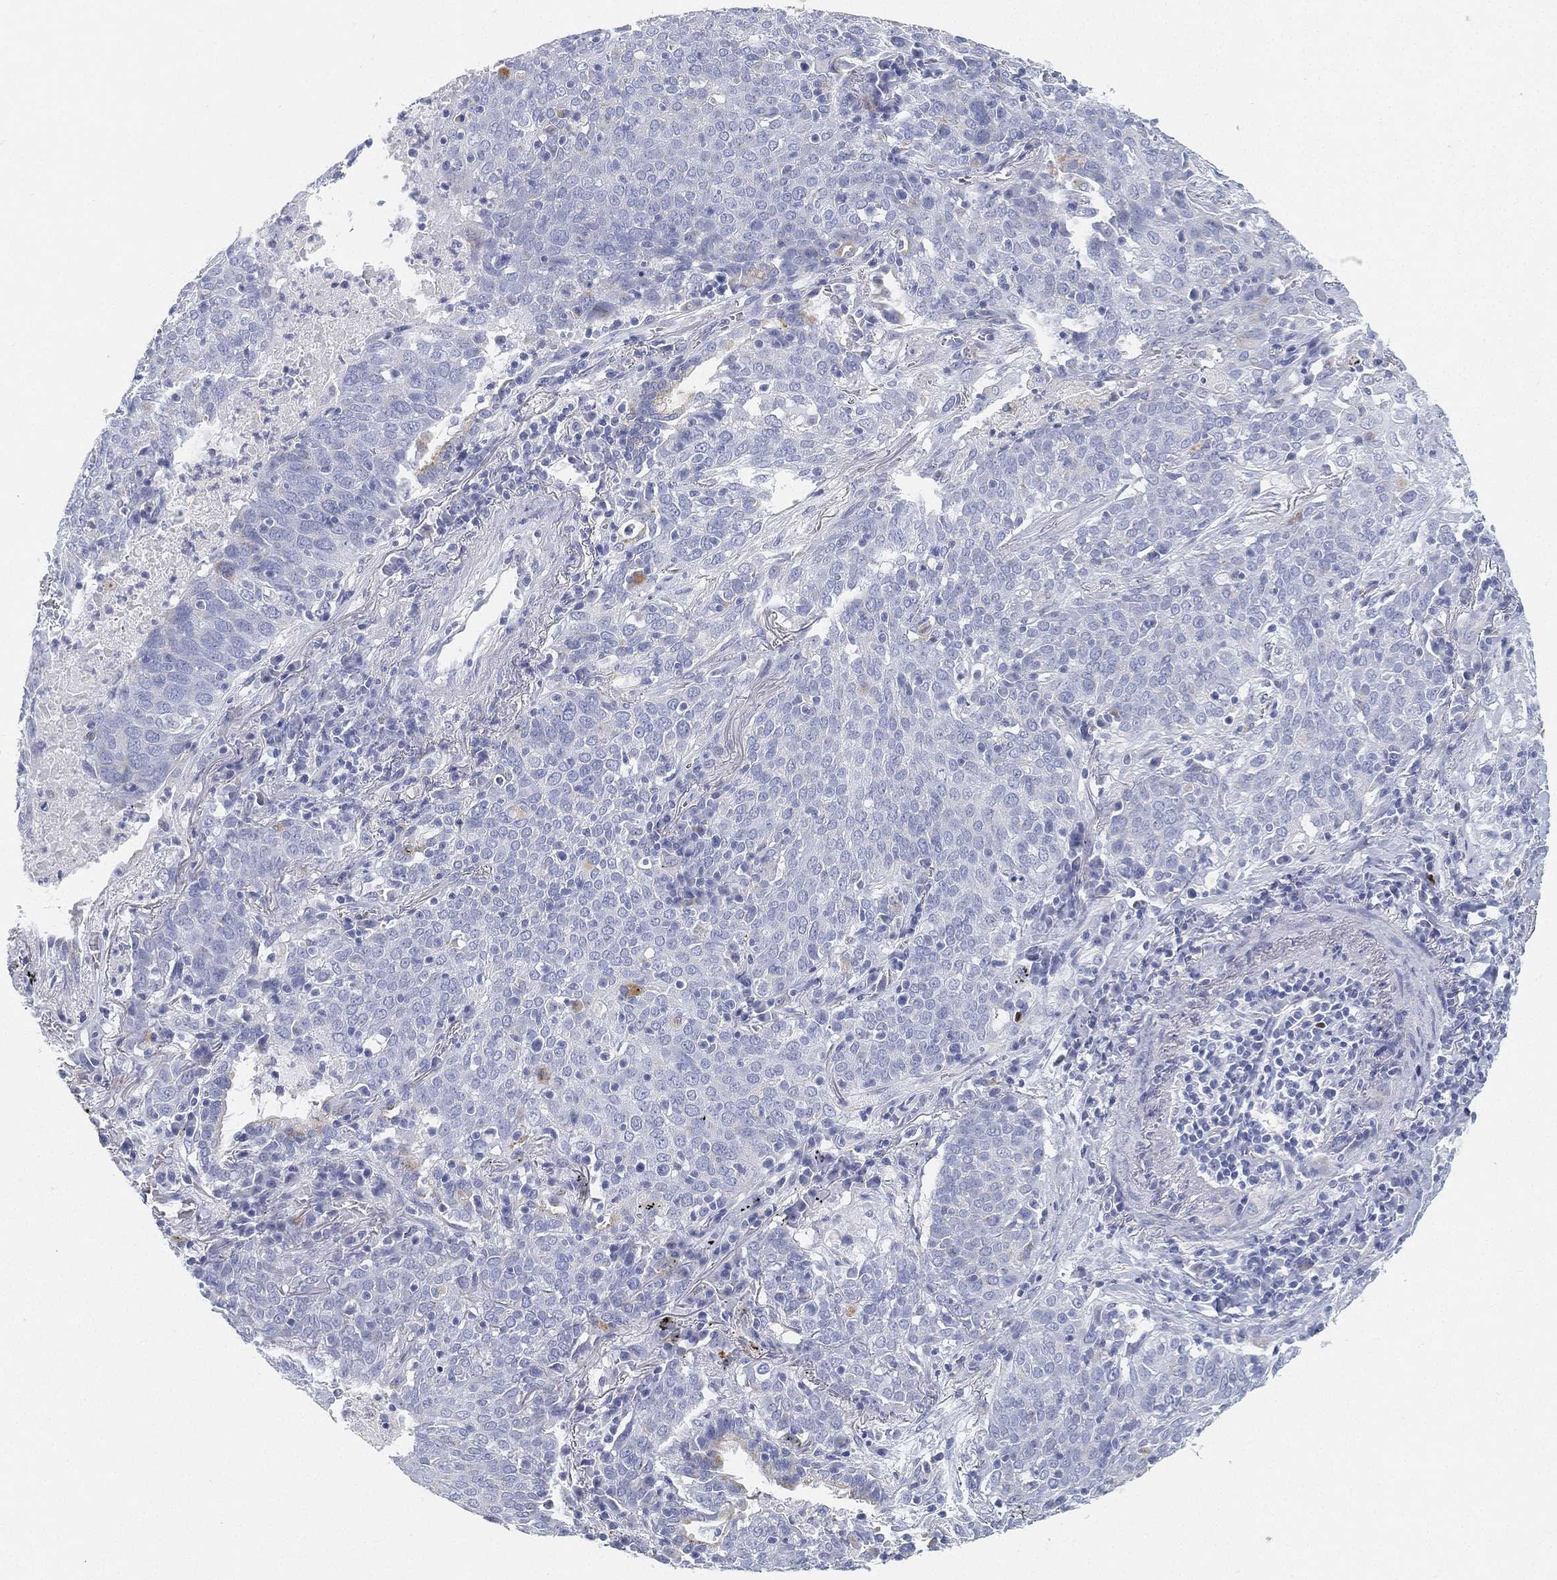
{"staining": {"intensity": "negative", "quantity": "none", "location": "none"}, "tissue": "lung cancer", "cell_type": "Tumor cells", "image_type": "cancer", "snomed": [{"axis": "morphology", "description": "Squamous cell carcinoma, NOS"}, {"axis": "topography", "description": "Lung"}], "caption": "IHC of human lung cancer demonstrates no expression in tumor cells. (DAB (3,3'-diaminobenzidine) IHC with hematoxylin counter stain).", "gene": "GPR61", "patient": {"sex": "male", "age": 82}}